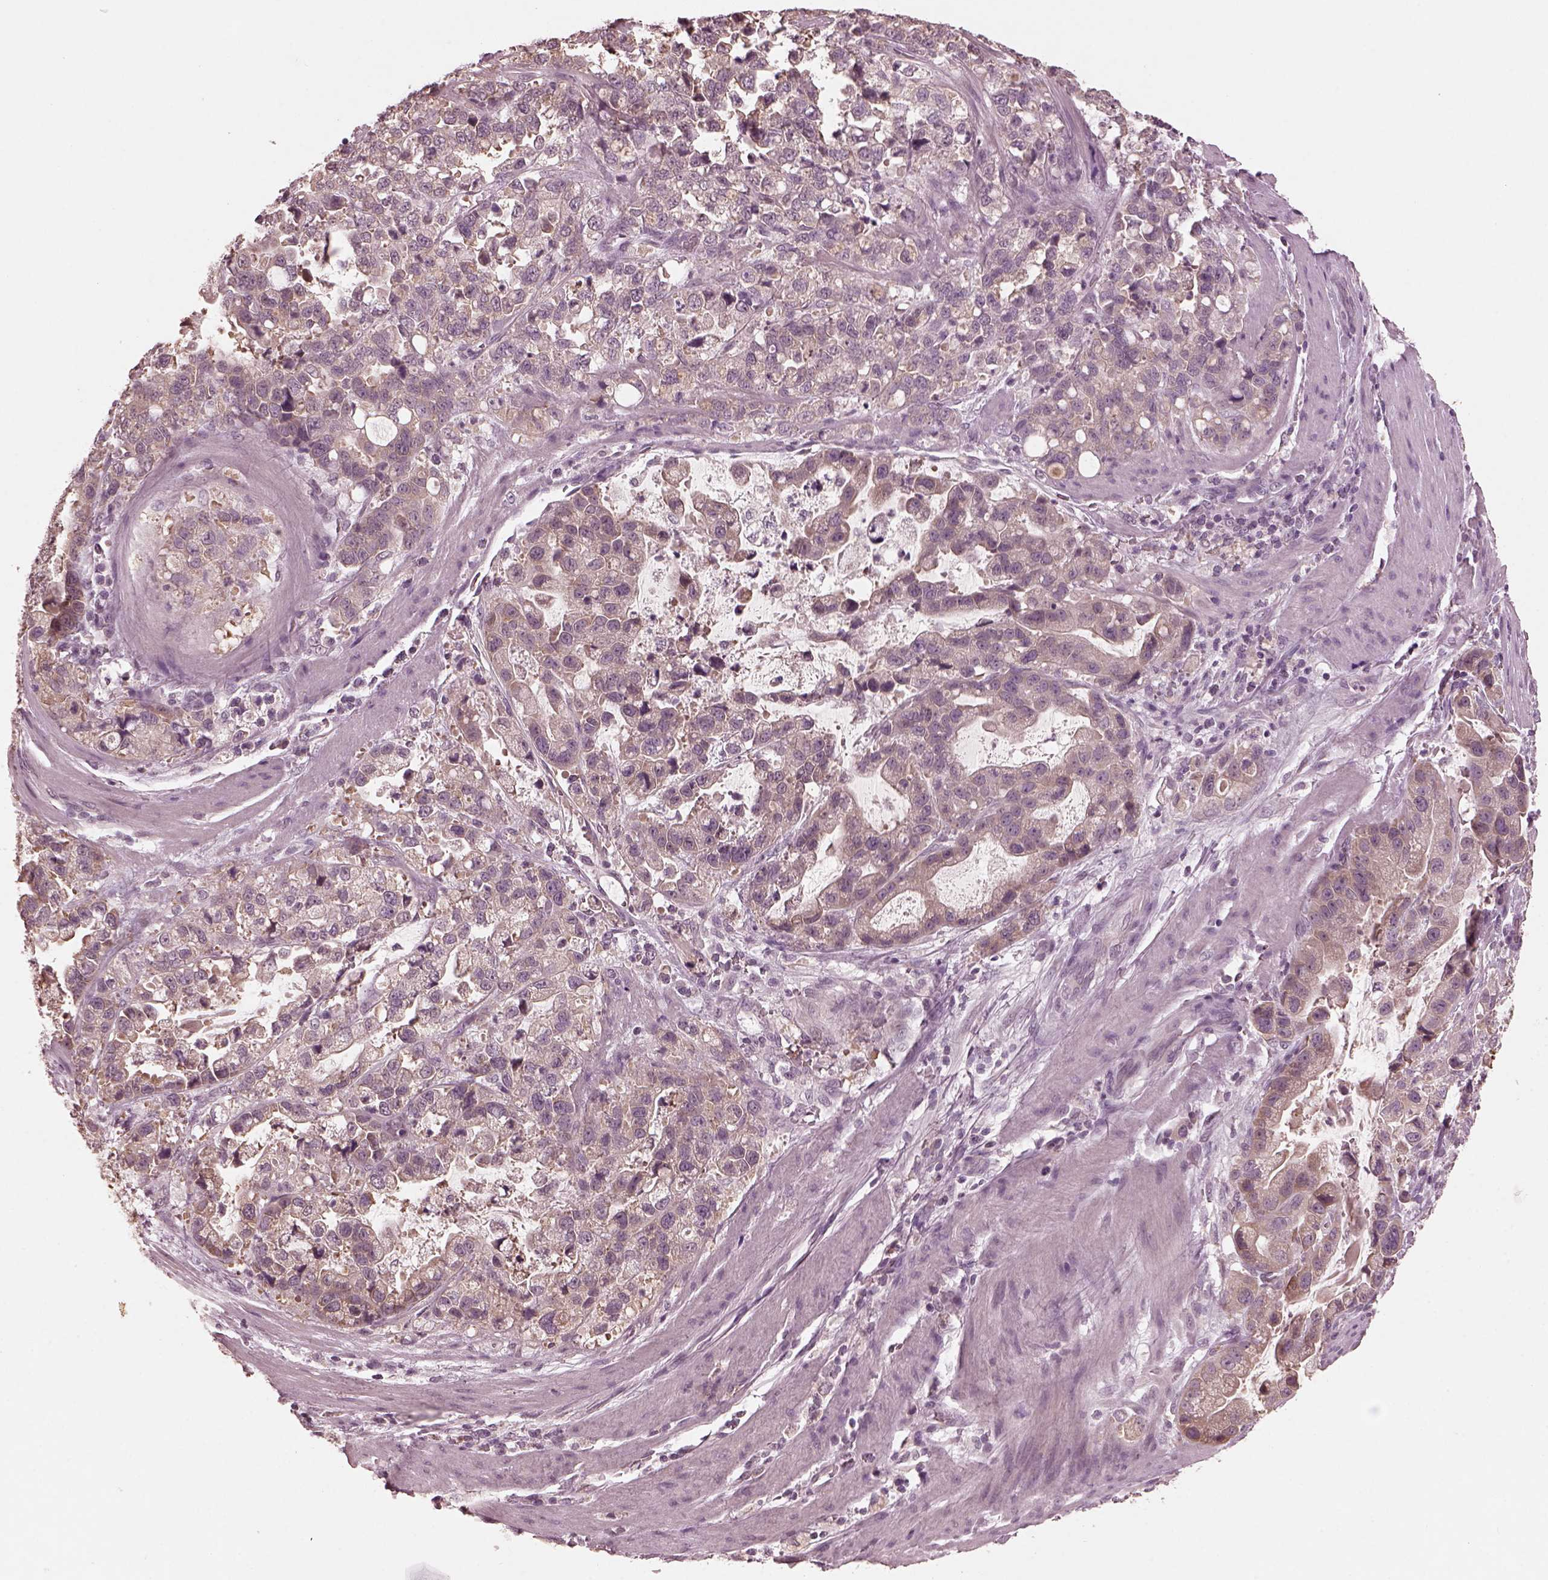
{"staining": {"intensity": "weak", "quantity": "<25%", "location": "cytoplasmic/membranous"}, "tissue": "stomach cancer", "cell_type": "Tumor cells", "image_type": "cancer", "snomed": [{"axis": "morphology", "description": "Adenocarcinoma, NOS"}, {"axis": "topography", "description": "Stomach"}], "caption": "Histopathology image shows no significant protein staining in tumor cells of adenocarcinoma (stomach).", "gene": "RGS7", "patient": {"sex": "male", "age": 59}}